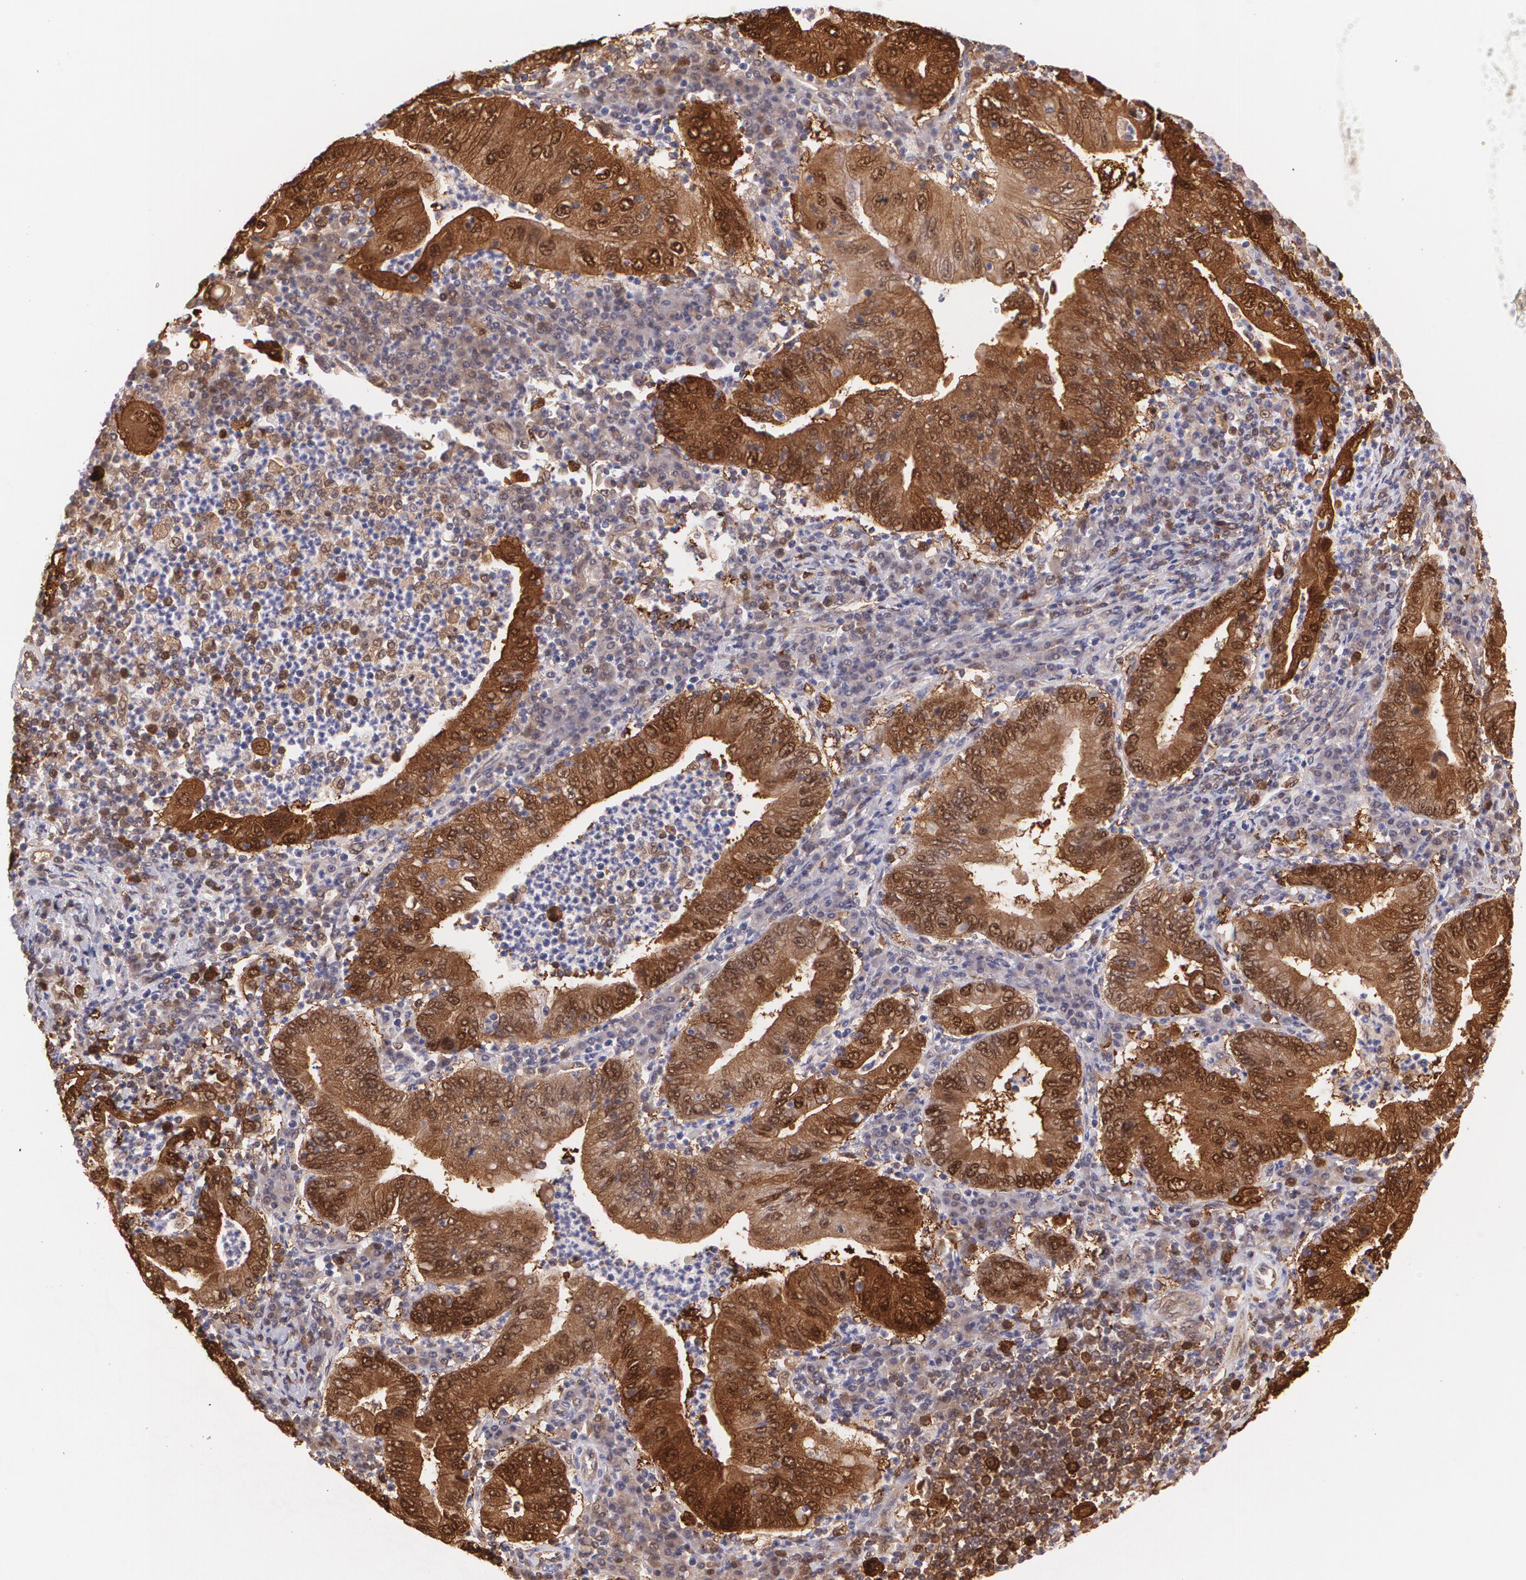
{"staining": {"intensity": "strong", "quantity": ">75%", "location": "cytoplasmic/membranous,nuclear"}, "tissue": "stomach cancer", "cell_type": "Tumor cells", "image_type": "cancer", "snomed": [{"axis": "morphology", "description": "Normal tissue, NOS"}, {"axis": "morphology", "description": "Adenocarcinoma, NOS"}, {"axis": "topography", "description": "Esophagus"}, {"axis": "topography", "description": "Stomach, upper"}, {"axis": "topography", "description": "Peripheral nerve tissue"}], "caption": "This micrograph reveals immunohistochemistry staining of stomach cancer (adenocarcinoma), with high strong cytoplasmic/membranous and nuclear staining in about >75% of tumor cells.", "gene": "HSPH1", "patient": {"sex": "male", "age": 62}}